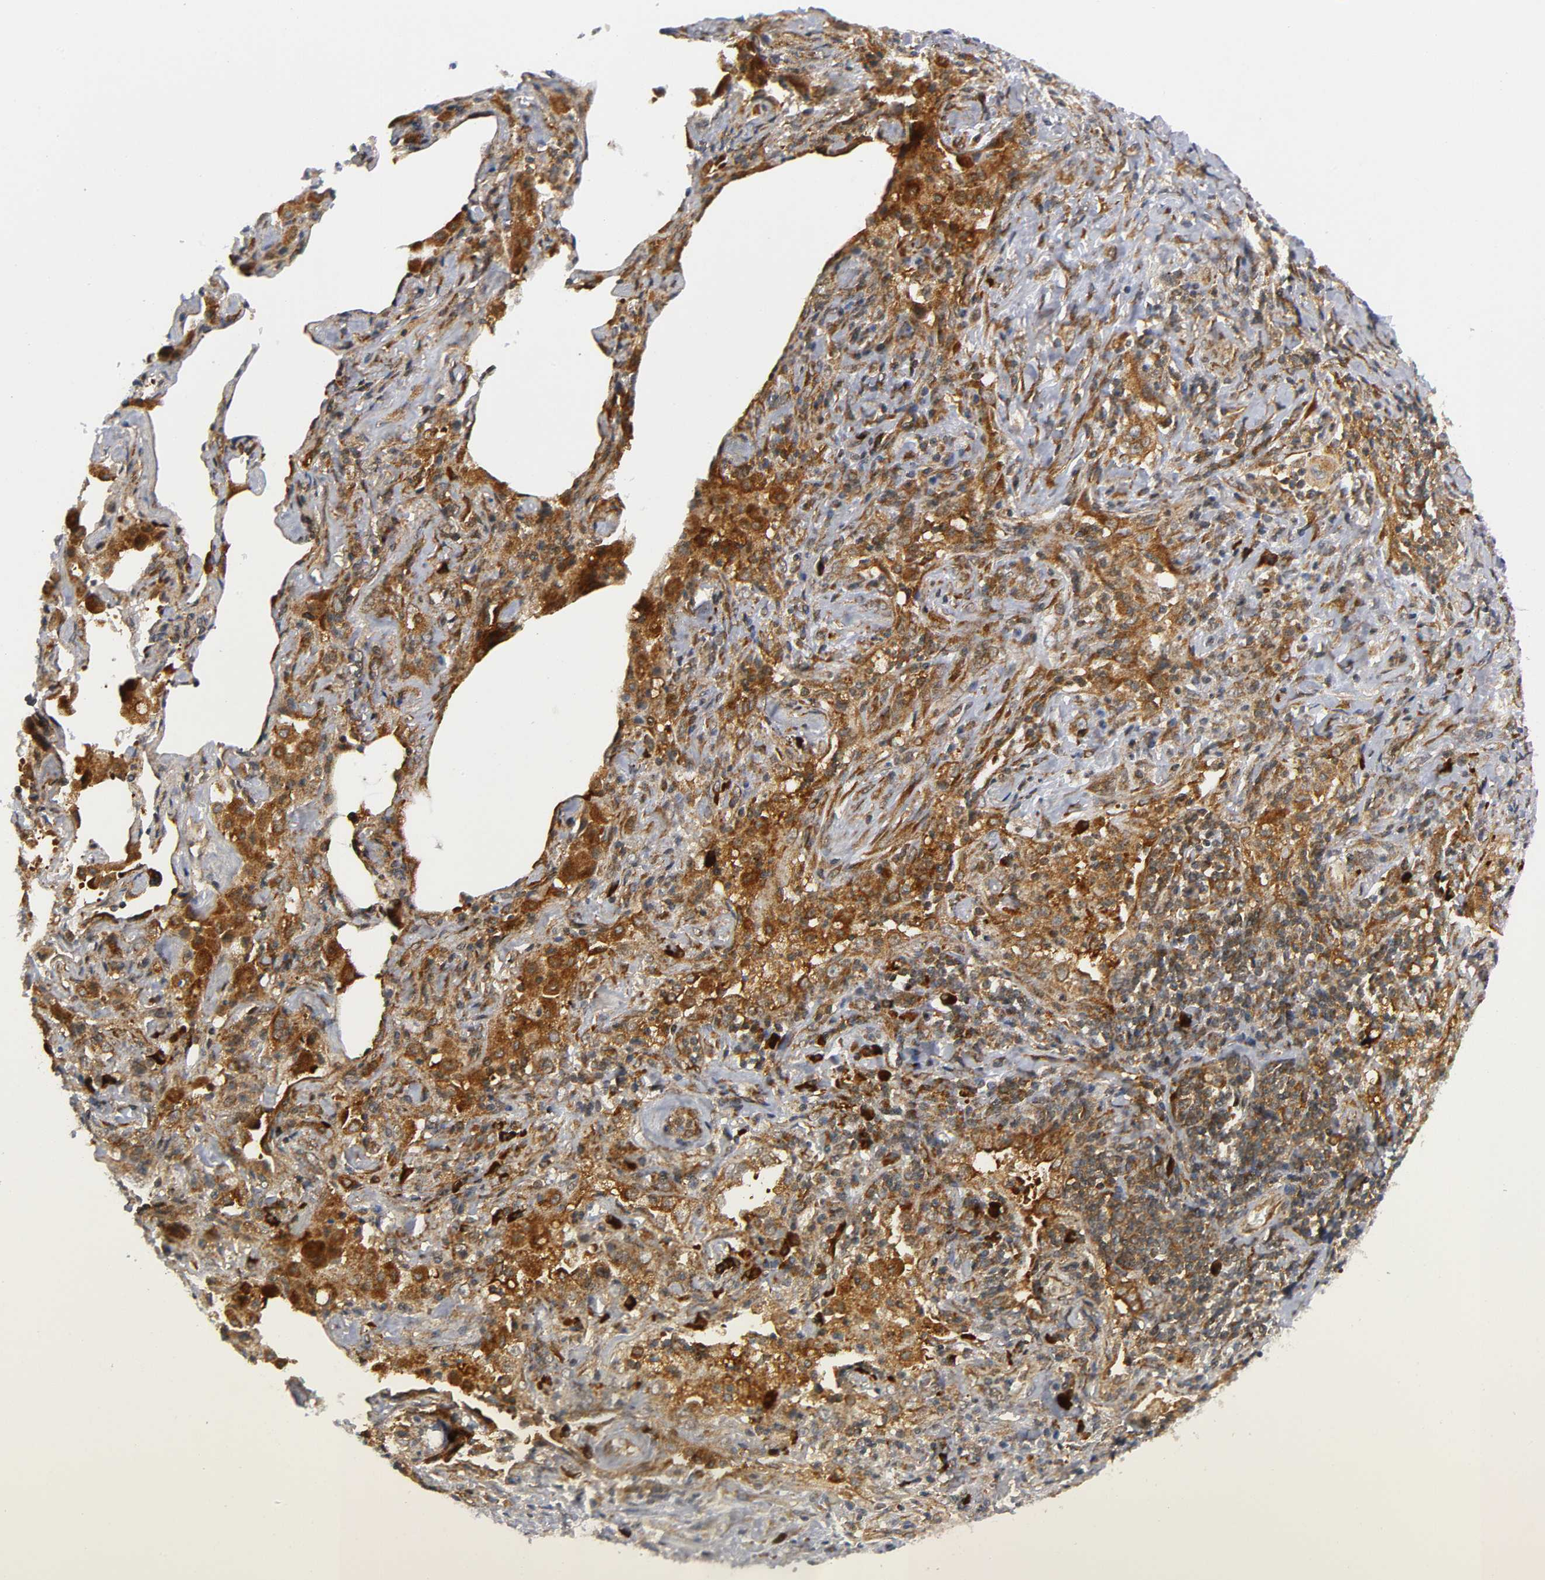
{"staining": {"intensity": "strong", "quantity": ">75%", "location": "cytoplasmic/membranous"}, "tissue": "lung cancer", "cell_type": "Tumor cells", "image_type": "cancer", "snomed": [{"axis": "morphology", "description": "Squamous cell carcinoma, NOS"}, {"axis": "topography", "description": "Lung"}], "caption": "This is an image of immunohistochemistry staining of lung squamous cell carcinoma, which shows strong positivity in the cytoplasmic/membranous of tumor cells.", "gene": "EIF5", "patient": {"sex": "female", "age": 67}}